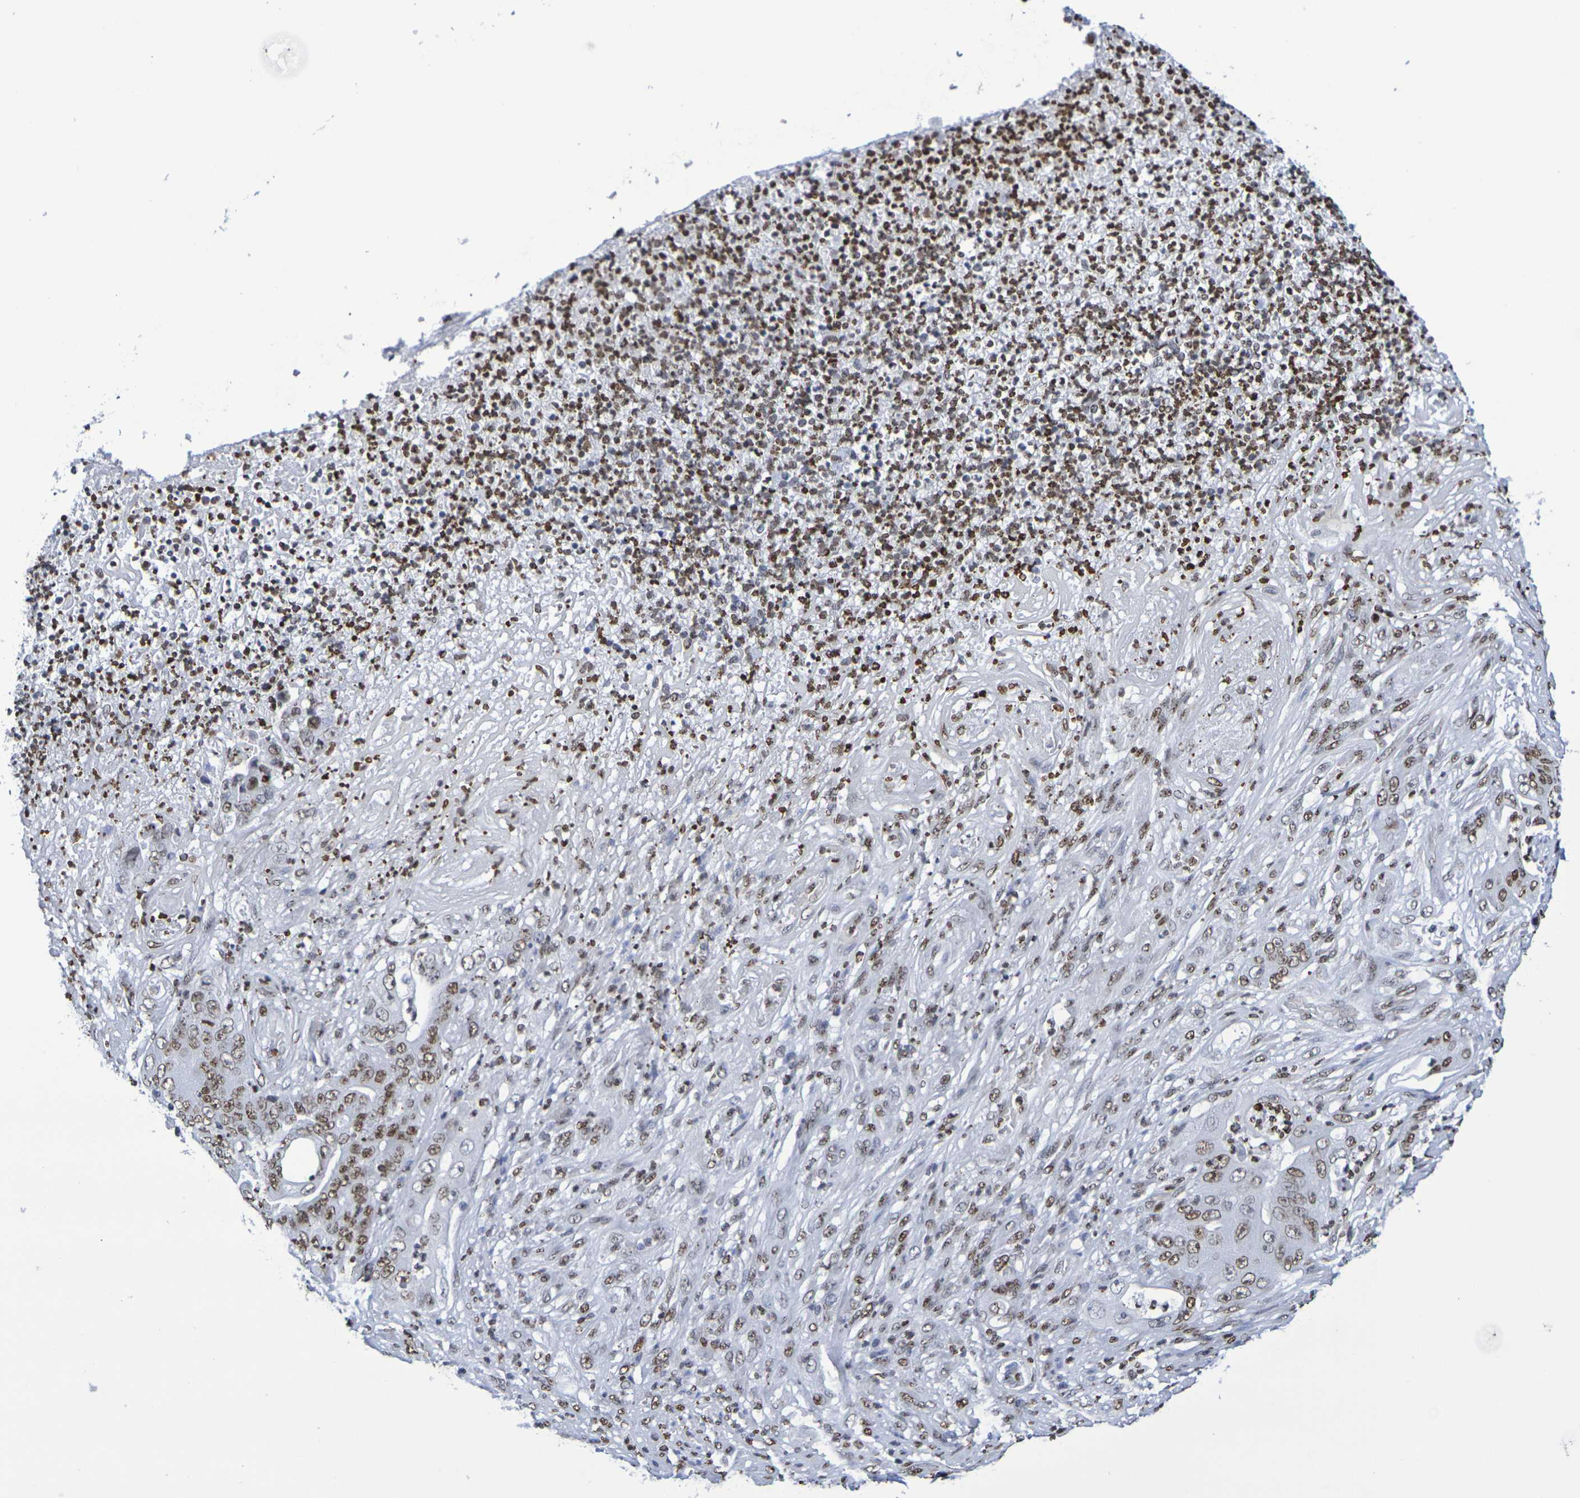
{"staining": {"intensity": "moderate", "quantity": ">75%", "location": "nuclear"}, "tissue": "stomach cancer", "cell_type": "Tumor cells", "image_type": "cancer", "snomed": [{"axis": "morphology", "description": "Adenocarcinoma, NOS"}, {"axis": "topography", "description": "Stomach"}], "caption": "High-power microscopy captured an immunohistochemistry photomicrograph of adenocarcinoma (stomach), revealing moderate nuclear expression in approximately >75% of tumor cells.", "gene": "H1-5", "patient": {"sex": "female", "age": 73}}